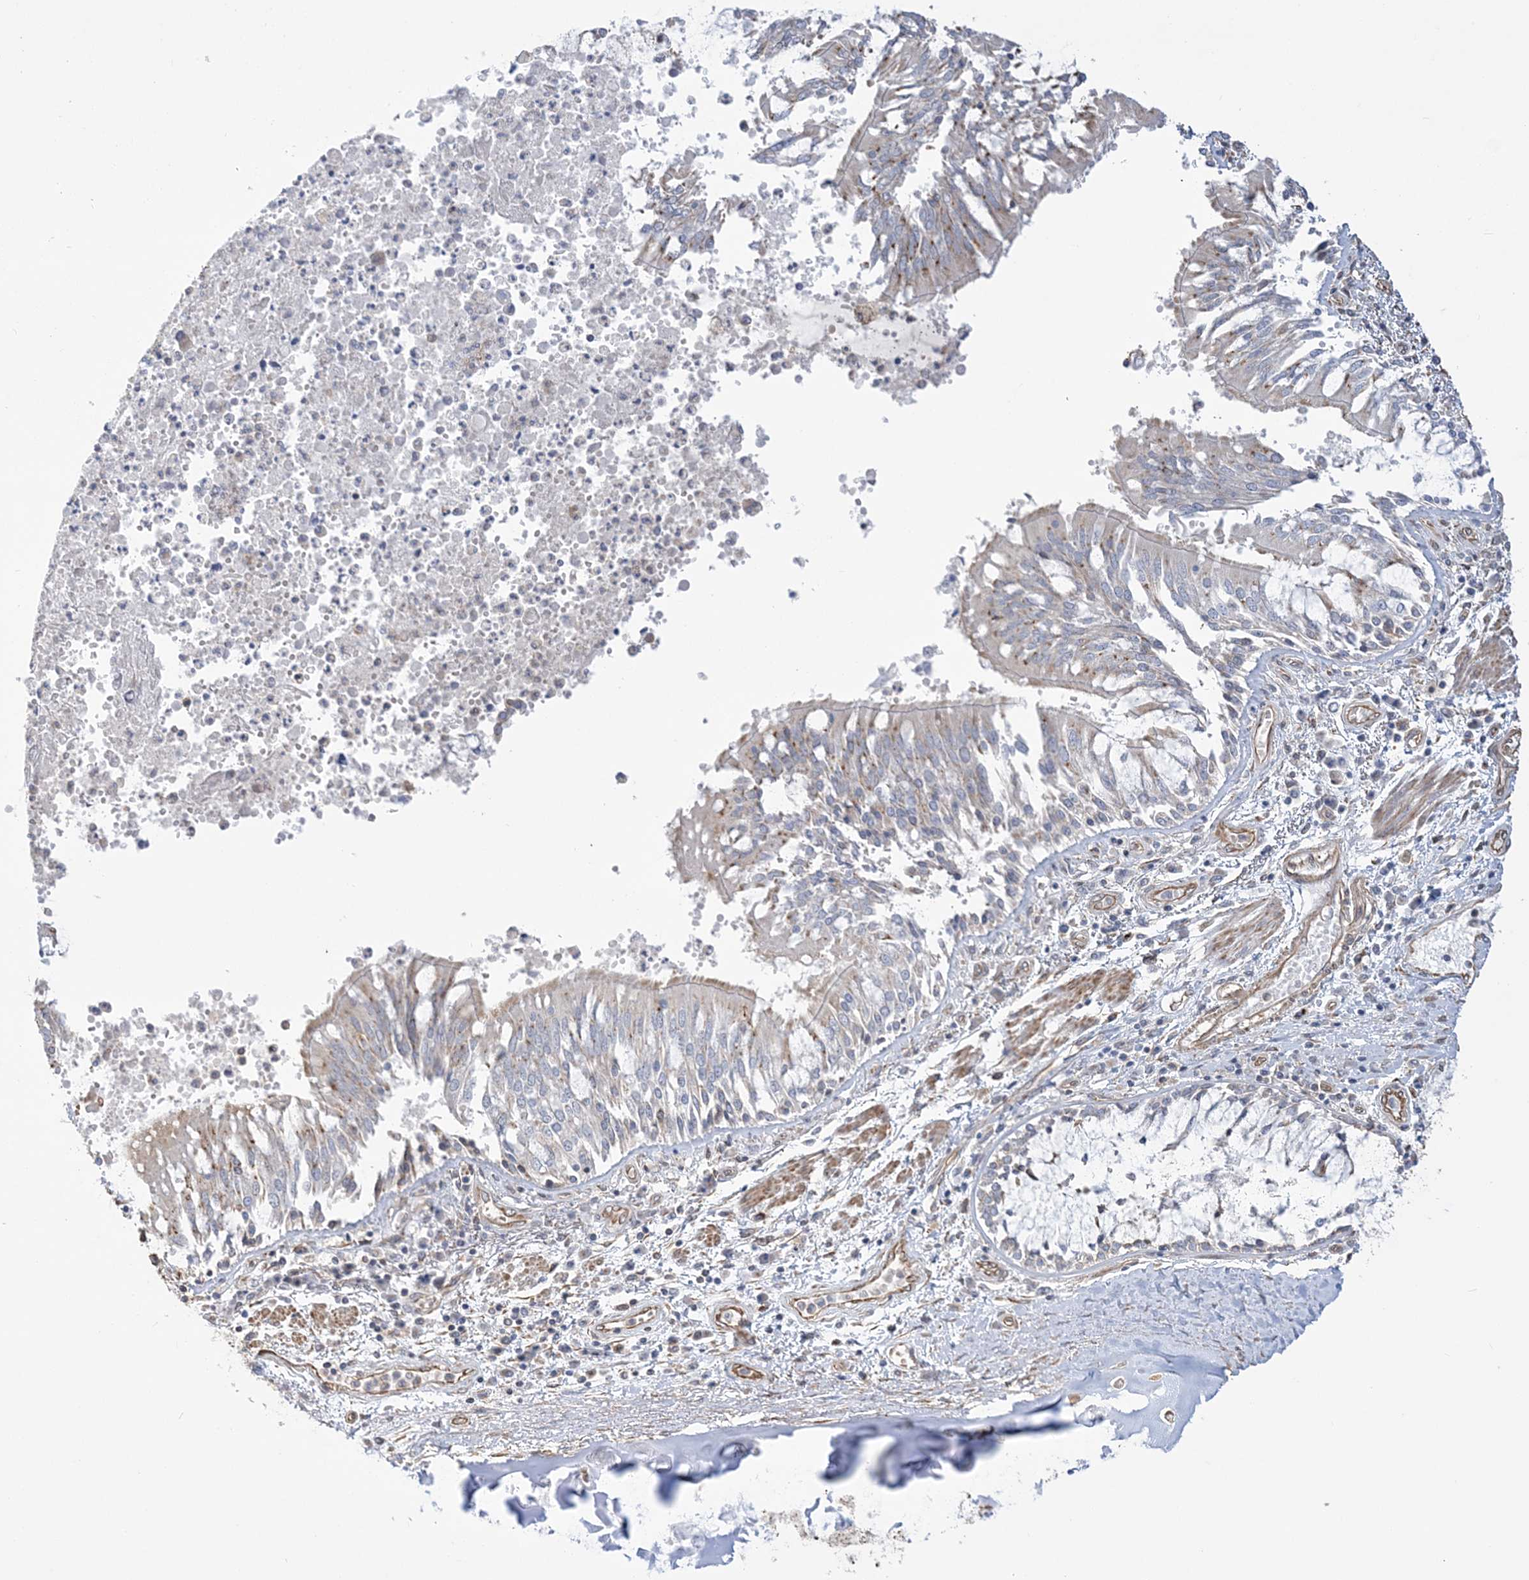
{"staining": {"intensity": "weak", "quantity": "25%-75%", "location": "cytoplasmic/membranous"}, "tissue": "soft tissue", "cell_type": "Chondrocytes", "image_type": "normal", "snomed": [{"axis": "morphology", "description": "Normal tissue, NOS"}, {"axis": "topography", "description": "Cartilage tissue"}, {"axis": "topography", "description": "Bronchus"}, {"axis": "topography", "description": "Lung"}, {"axis": "topography", "description": "Peripheral nerve tissue"}], "caption": "Protein expression analysis of unremarkable soft tissue displays weak cytoplasmic/membranous staining in about 25%-75% of chondrocytes. Nuclei are stained in blue.", "gene": "ZNF821", "patient": {"sex": "female", "age": 49}}